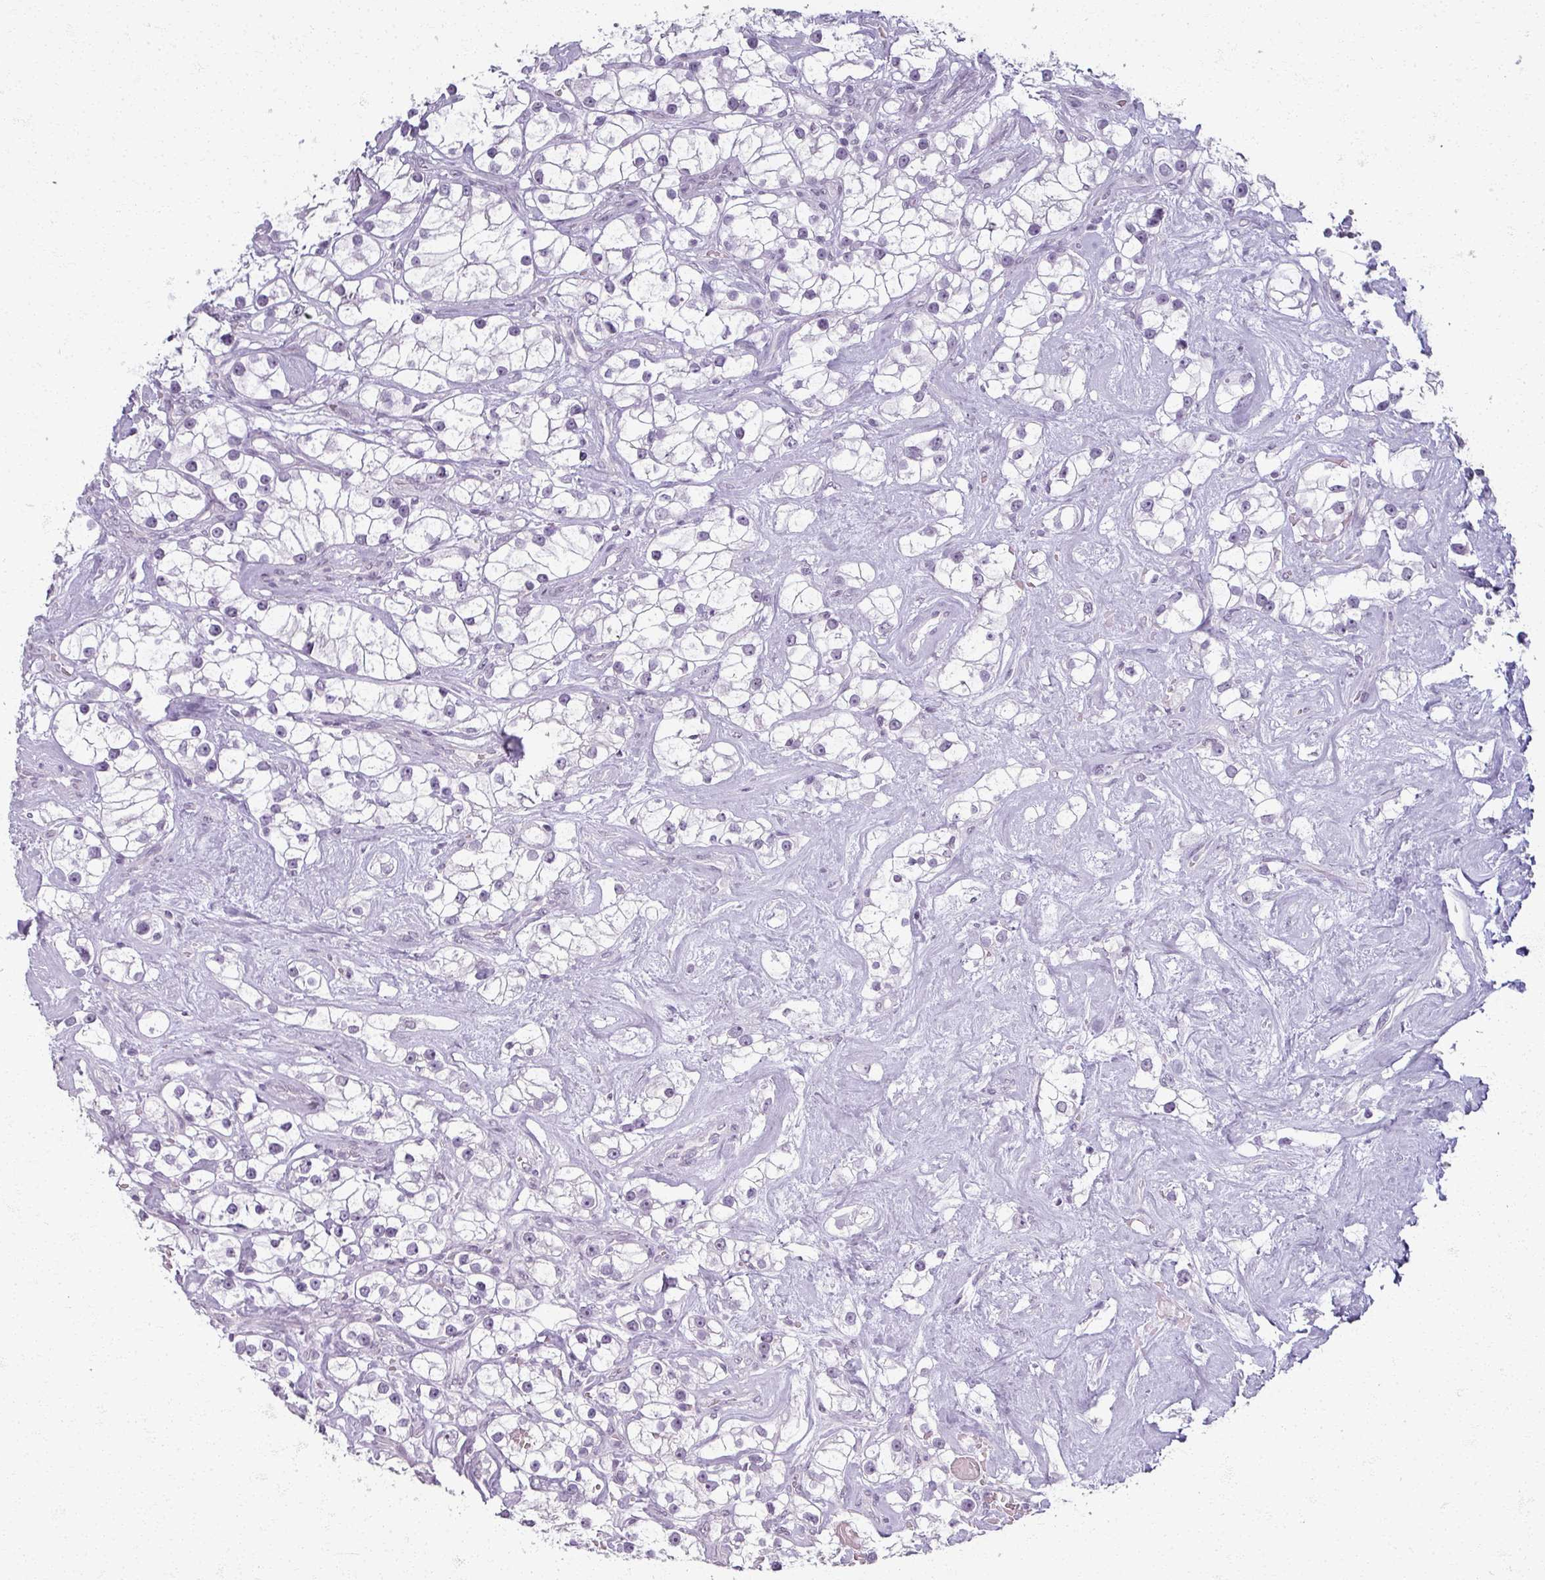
{"staining": {"intensity": "negative", "quantity": "none", "location": "none"}, "tissue": "renal cancer", "cell_type": "Tumor cells", "image_type": "cancer", "snomed": [{"axis": "morphology", "description": "Adenocarcinoma, NOS"}, {"axis": "topography", "description": "Kidney"}], "caption": "High magnification brightfield microscopy of adenocarcinoma (renal) stained with DAB (brown) and counterstained with hematoxylin (blue): tumor cells show no significant staining. (DAB (3,3'-diaminobenzidine) IHC, high magnification).", "gene": "RFPL2", "patient": {"sex": "male", "age": 77}}